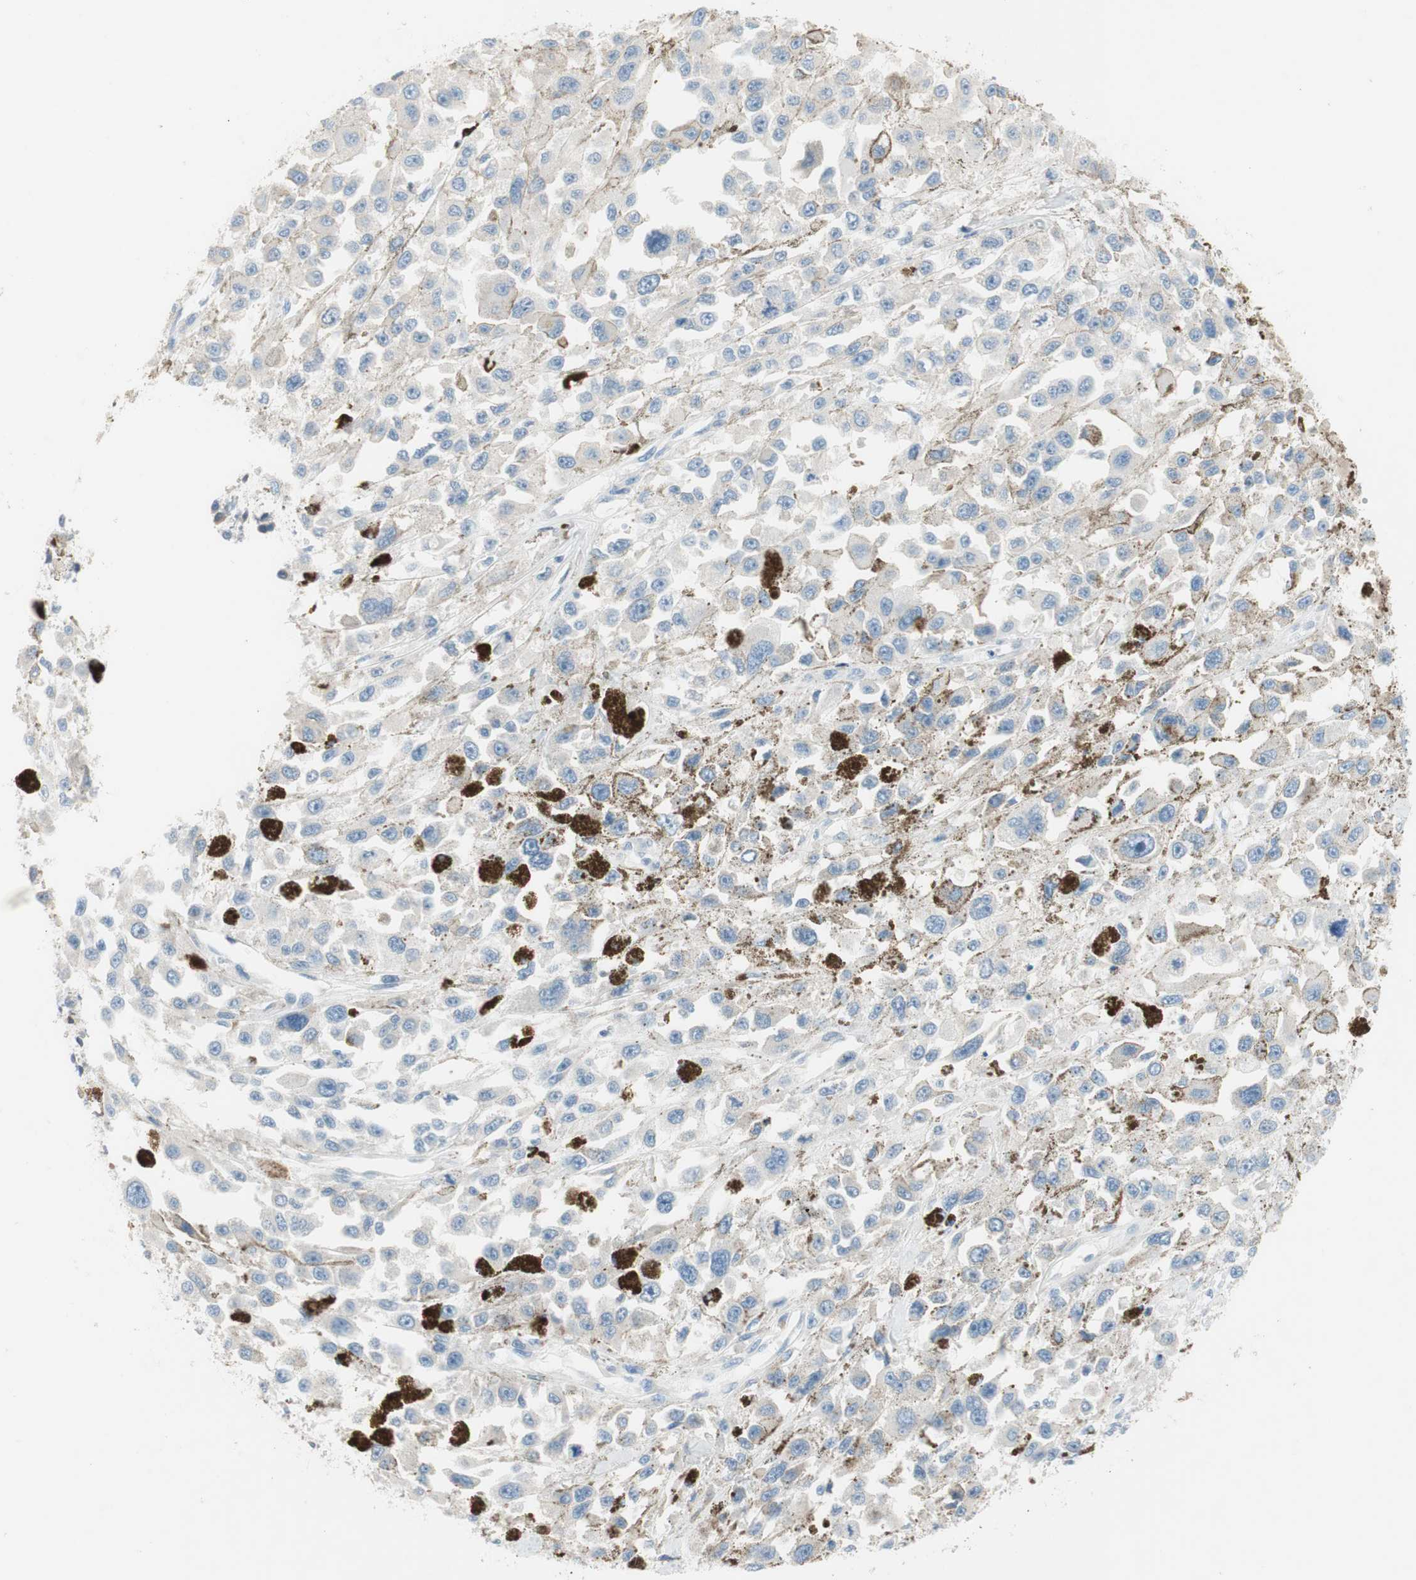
{"staining": {"intensity": "negative", "quantity": "none", "location": "none"}, "tissue": "melanoma", "cell_type": "Tumor cells", "image_type": "cancer", "snomed": [{"axis": "morphology", "description": "Malignant melanoma, Metastatic site"}, {"axis": "topography", "description": "Lymph node"}], "caption": "Tumor cells are negative for protein expression in human malignant melanoma (metastatic site).", "gene": "FDFT1", "patient": {"sex": "male", "age": 59}}